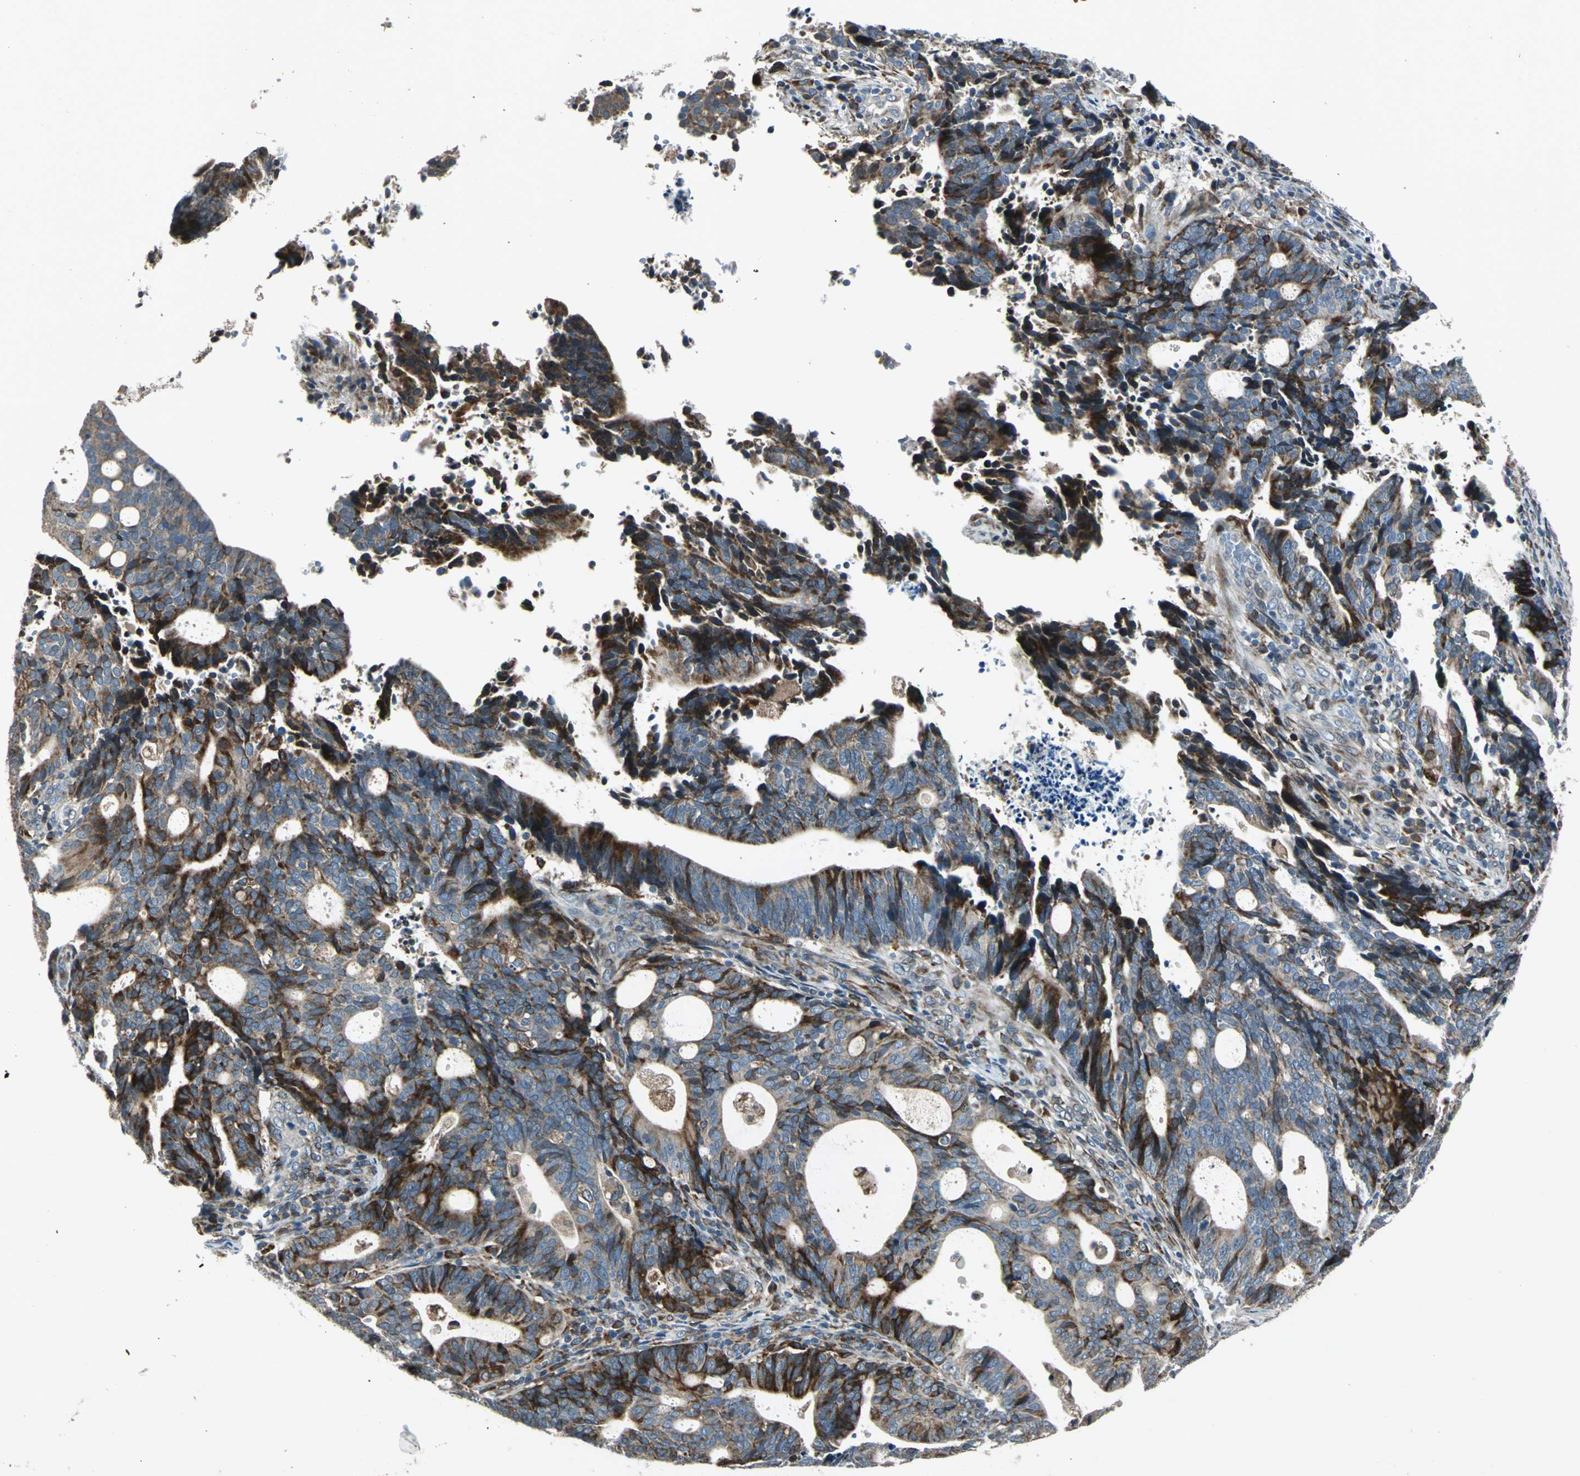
{"staining": {"intensity": "strong", "quantity": "25%-75%", "location": "cytoplasmic/membranous"}, "tissue": "endometrial cancer", "cell_type": "Tumor cells", "image_type": "cancer", "snomed": [{"axis": "morphology", "description": "Adenocarcinoma, NOS"}, {"axis": "topography", "description": "Uterus"}], "caption": "This image displays immunohistochemistry (IHC) staining of human endometrial adenocarcinoma, with high strong cytoplasmic/membranous positivity in about 25%-75% of tumor cells.", "gene": "HTATIP2", "patient": {"sex": "female", "age": 83}}